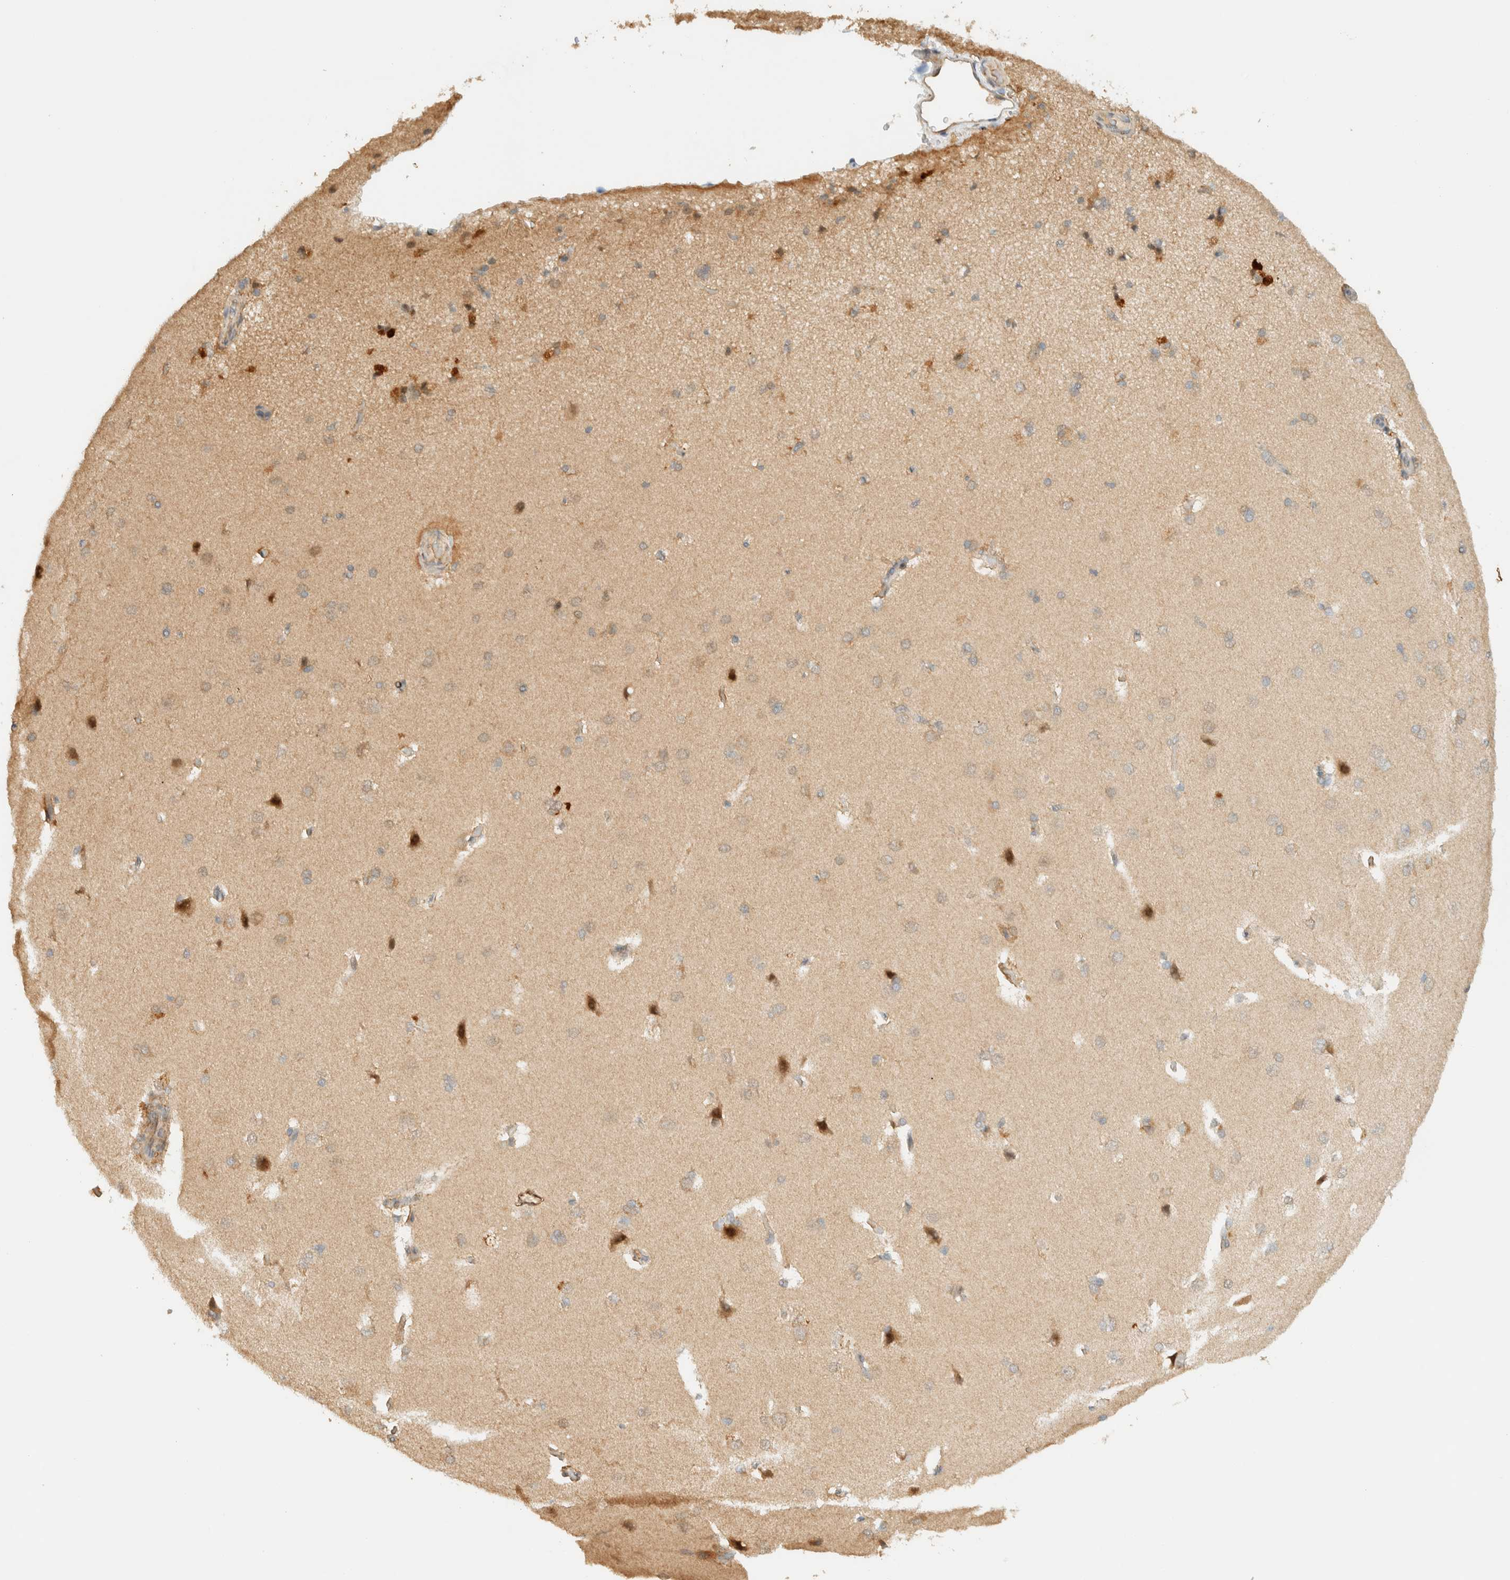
{"staining": {"intensity": "weak", "quantity": ">75%", "location": "cytoplasmic/membranous"}, "tissue": "cerebral cortex", "cell_type": "Endothelial cells", "image_type": "normal", "snomed": [{"axis": "morphology", "description": "Normal tissue, NOS"}, {"axis": "topography", "description": "Cerebral cortex"}], "caption": "Immunohistochemical staining of benign cerebral cortex exhibits weak cytoplasmic/membranous protein expression in about >75% of endothelial cells.", "gene": "ZBTB34", "patient": {"sex": "male", "age": 62}}